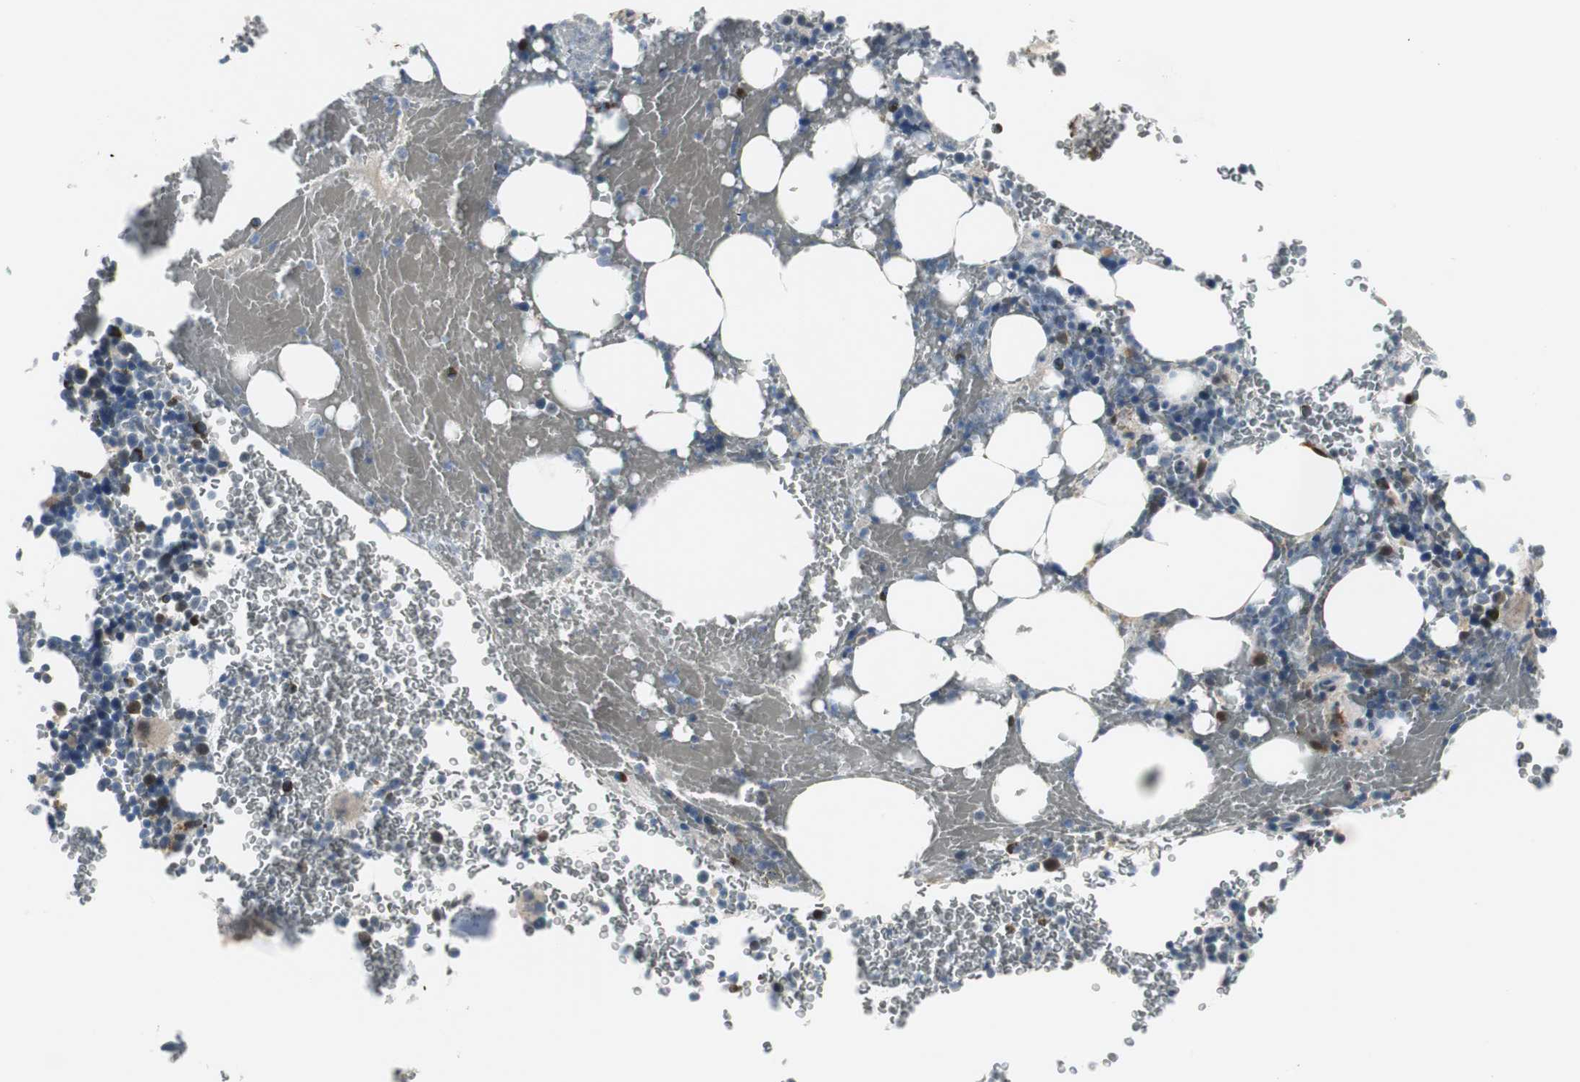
{"staining": {"intensity": "moderate", "quantity": "<25%", "location": "cytoplasmic/membranous"}, "tissue": "bone marrow", "cell_type": "Hematopoietic cells", "image_type": "normal", "snomed": [{"axis": "morphology", "description": "Normal tissue, NOS"}, {"axis": "topography", "description": "Bone marrow"}], "caption": "About <25% of hematopoietic cells in unremarkable human bone marrow demonstrate moderate cytoplasmic/membranous protein staining as visualized by brown immunohistochemical staining.", "gene": "FHL2", "patient": {"sex": "female", "age": 73}}